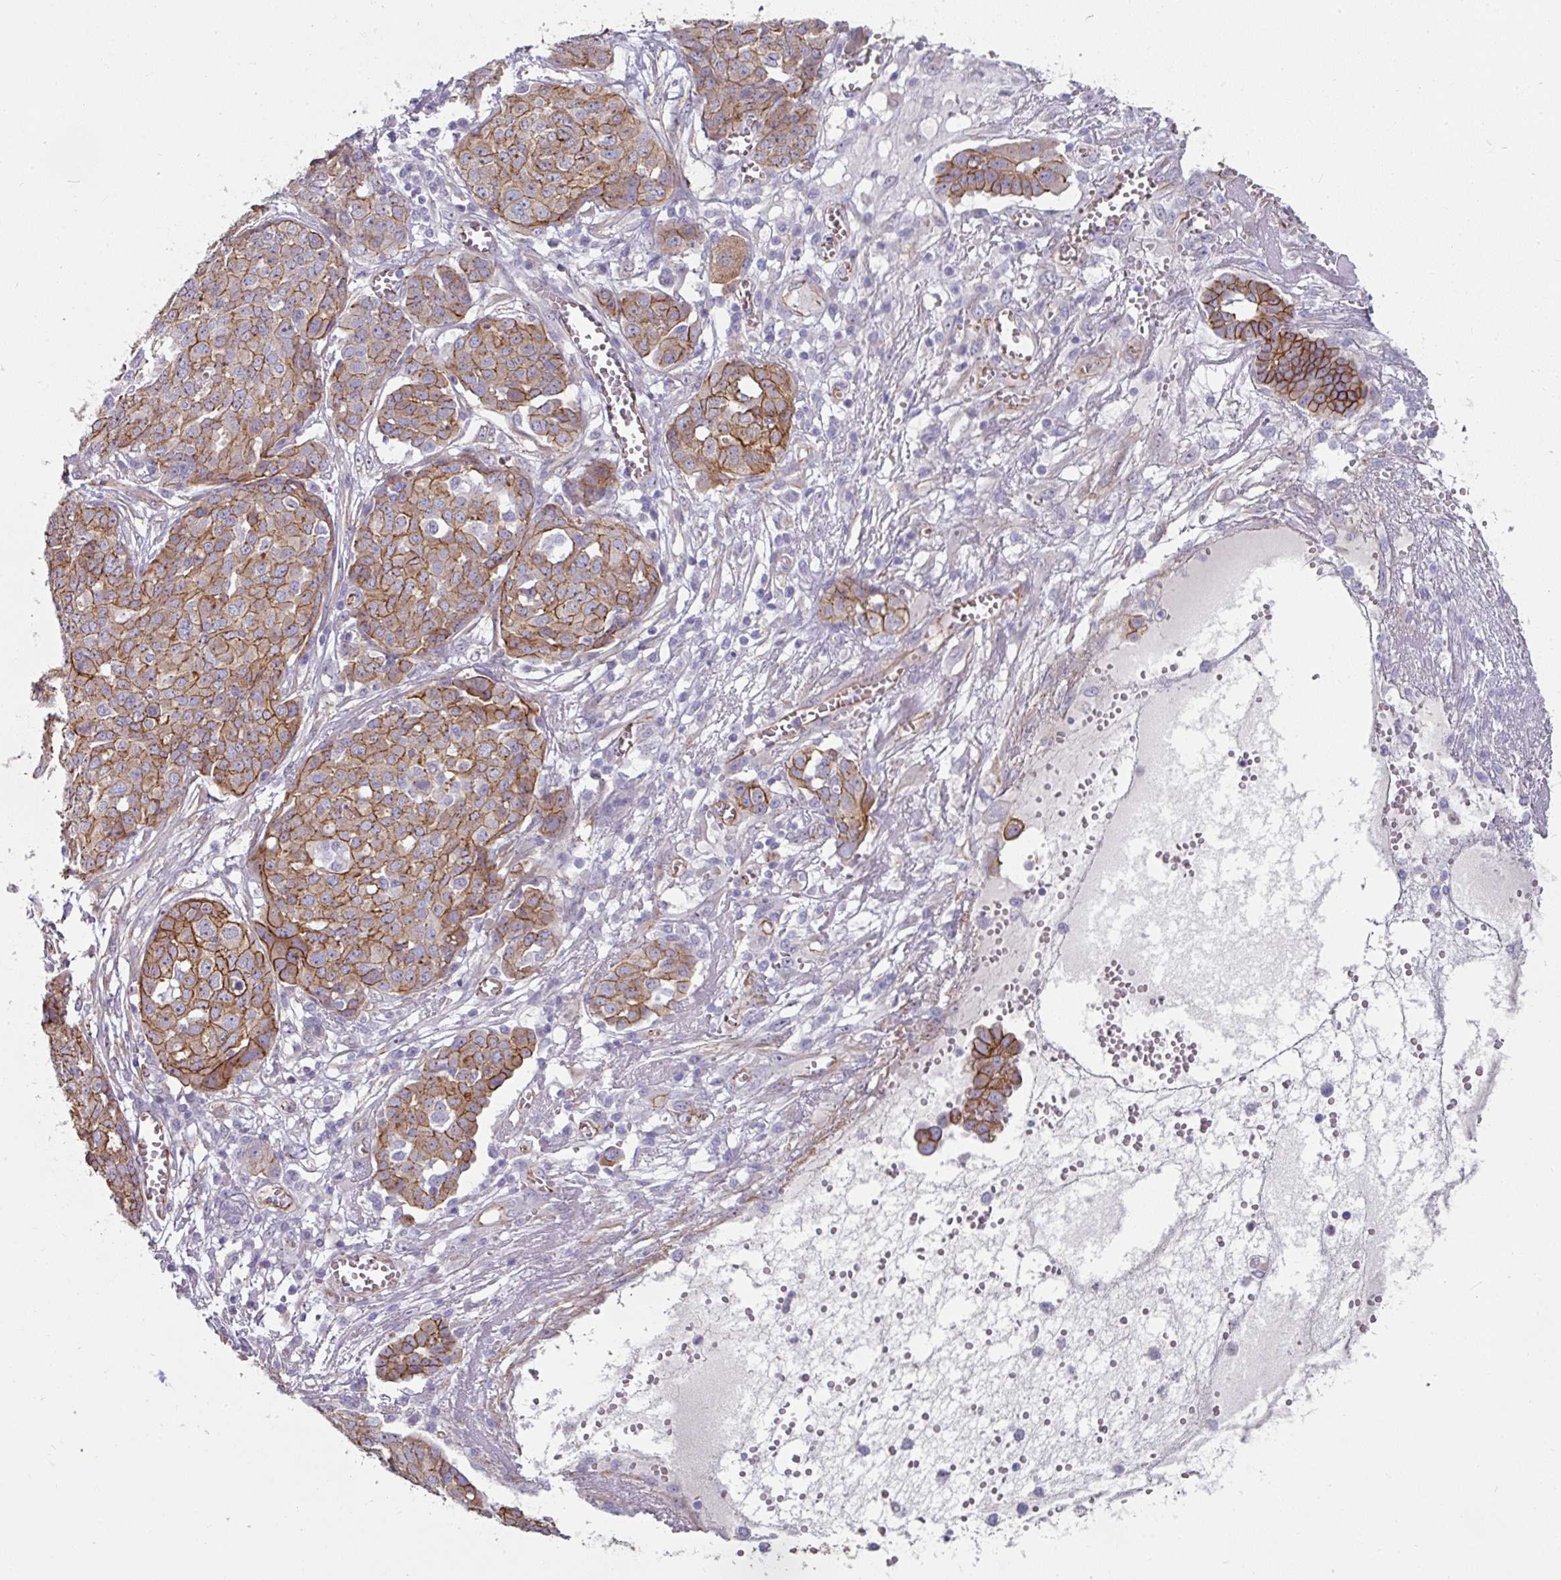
{"staining": {"intensity": "moderate", "quantity": ">75%", "location": "cytoplasmic/membranous"}, "tissue": "ovarian cancer", "cell_type": "Tumor cells", "image_type": "cancer", "snomed": [{"axis": "morphology", "description": "Cystadenocarcinoma, serous, NOS"}, {"axis": "topography", "description": "Soft tissue"}, {"axis": "topography", "description": "Ovary"}], "caption": "An image of human ovarian cancer (serous cystadenocarcinoma) stained for a protein demonstrates moderate cytoplasmic/membranous brown staining in tumor cells. Immunohistochemistry (ihc) stains the protein of interest in brown and the nuclei are stained blue.", "gene": "JUP", "patient": {"sex": "female", "age": 57}}